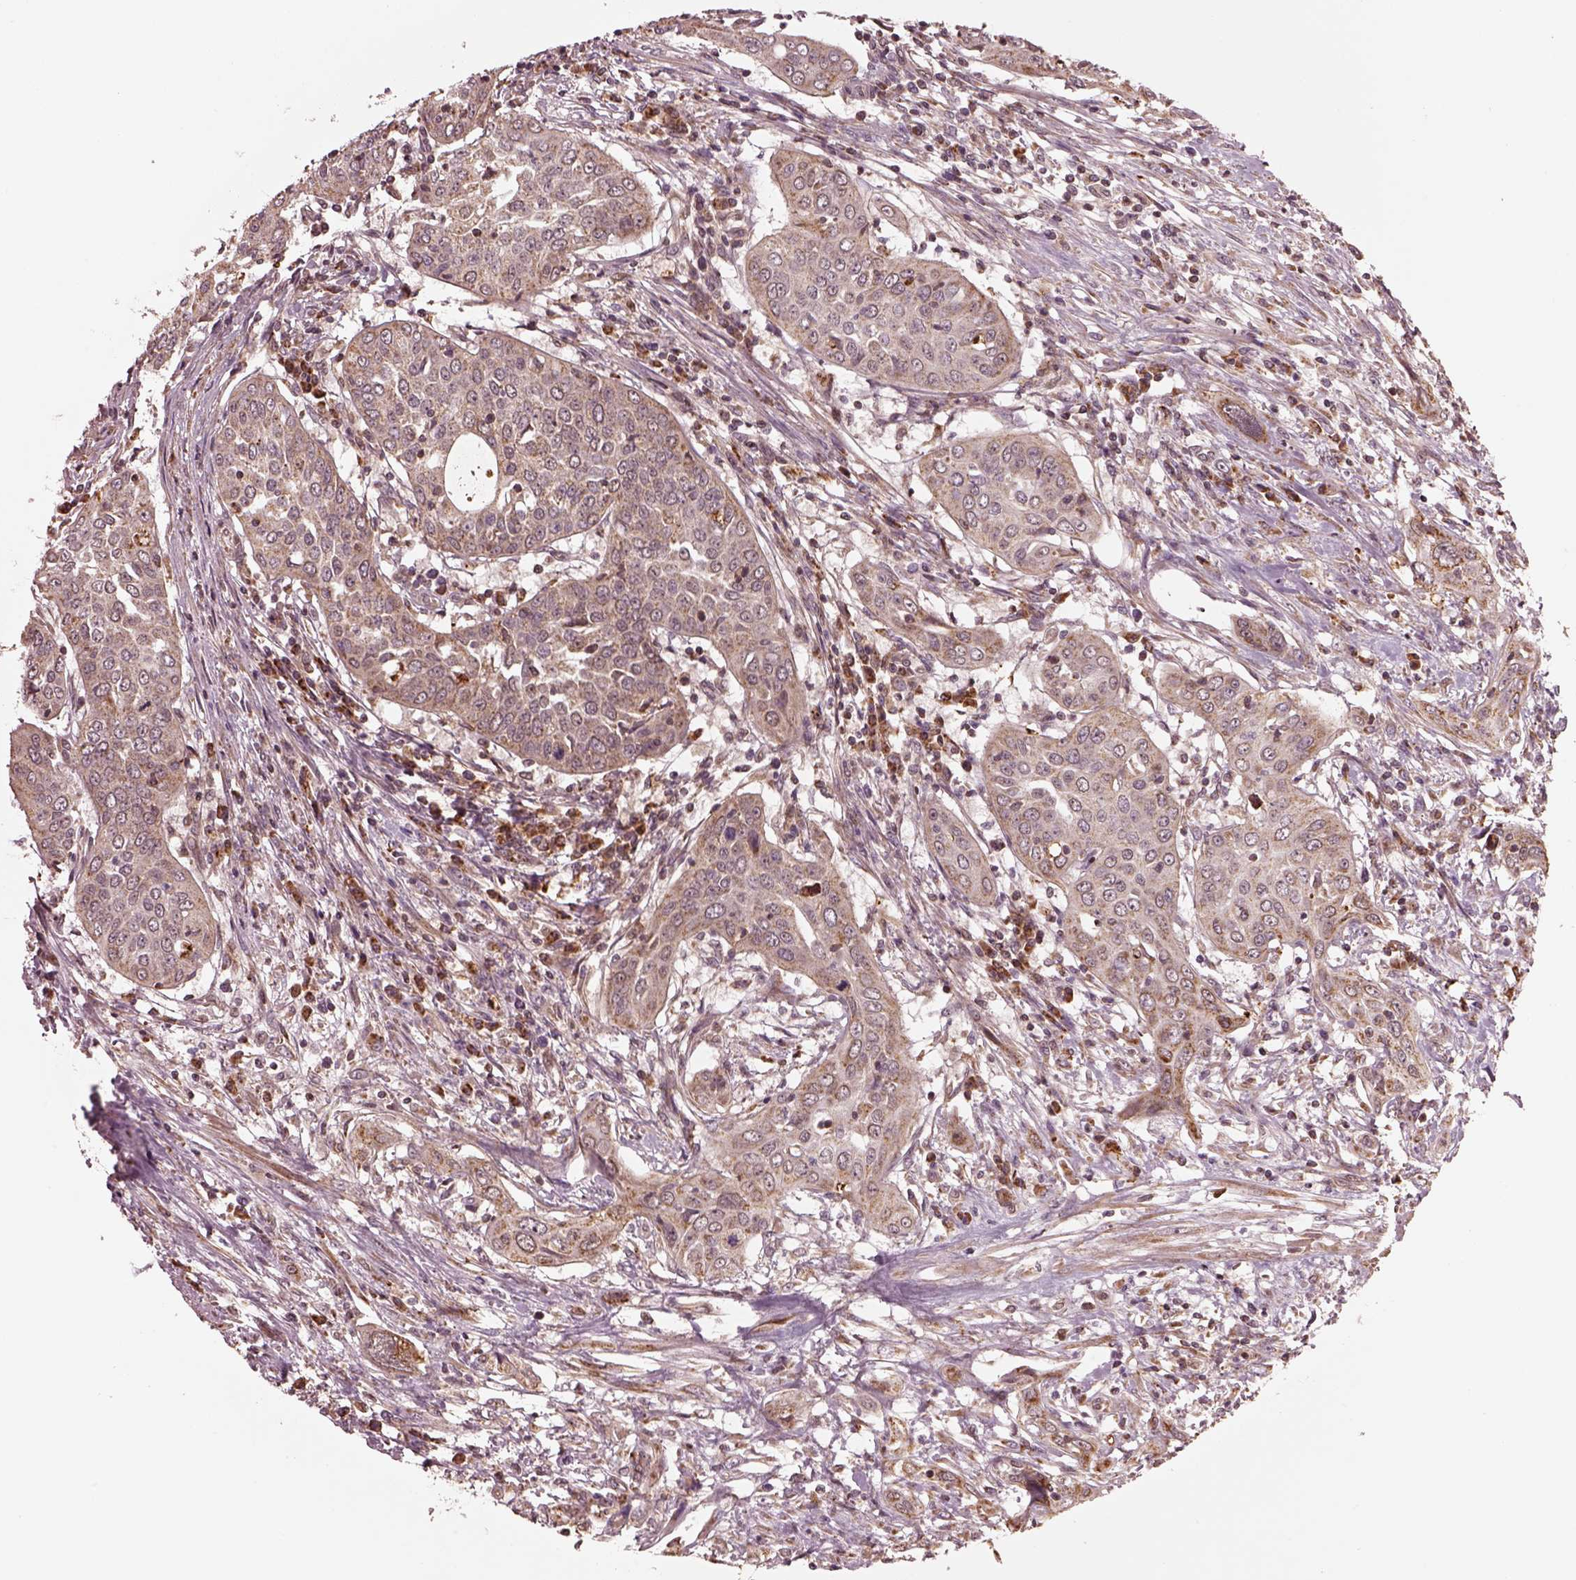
{"staining": {"intensity": "weak", "quantity": "25%-75%", "location": "cytoplasmic/membranous"}, "tissue": "urothelial cancer", "cell_type": "Tumor cells", "image_type": "cancer", "snomed": [{"axis": "morphology", "description": "Urothelial carcinoma, High grade"}, {"axis": "topography", "description": "Urinary bladder"}], "caption": "Immunohistochemical staining of human urothelial carcinoma (high-grade) demonstrates low levels of weak cytoplasmic/membranous expression in about 25%-75% of tumor cells.", "gene": "SEL1L3", "patient": {"sex": "male", "age": 82}}